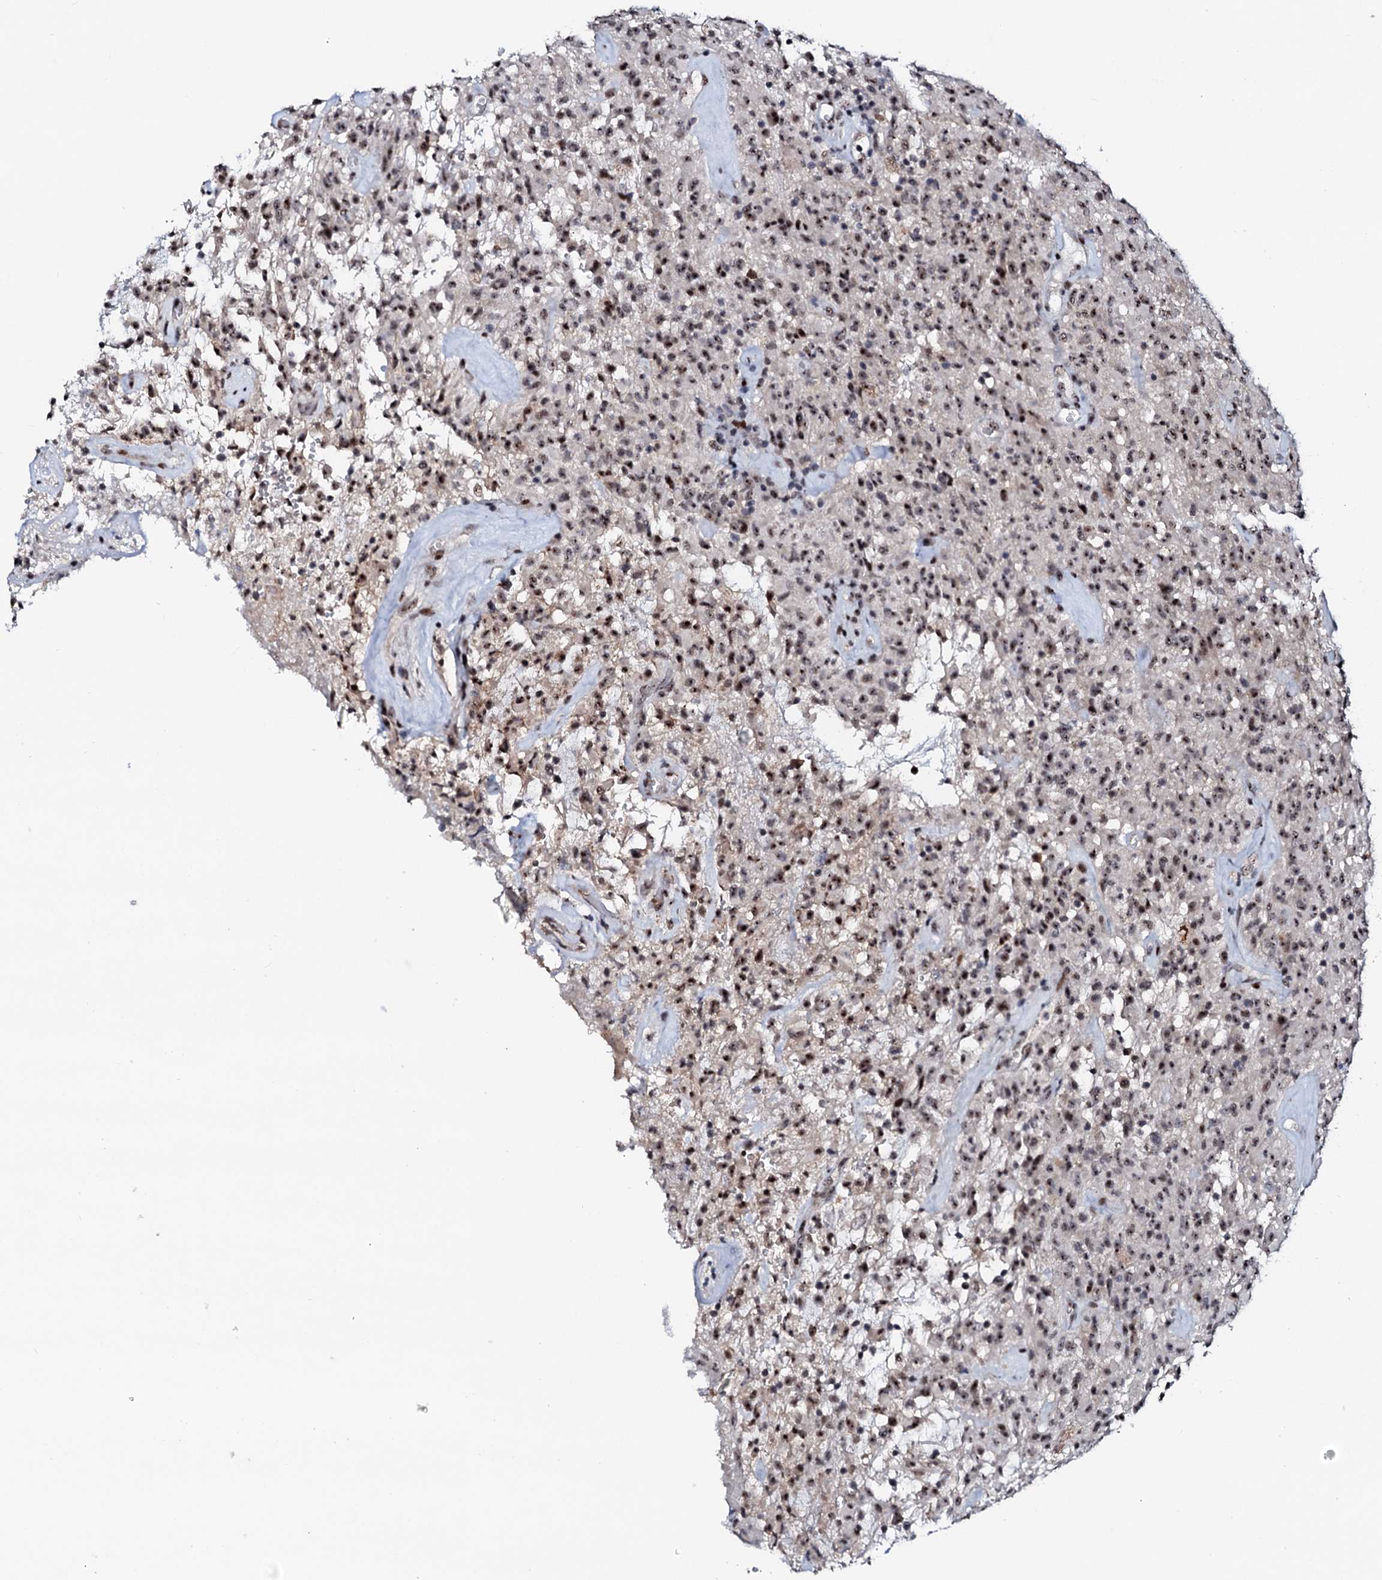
{"staining": {"intensity": "moderate", "quantity": ">75%", "location": "nuclear"}, "tissue": "glioma", "cell_type": "Tumor cells", "image_type": "cancer", "snomed": [{"axis": "morphology", "description": "Glioma, malignant, High grade"}, {"axis": "topography", "description": "Brain"}], "caption": "DAB immunohistochemical staining of human glioma exhibits moderate nuclear protein expression in approximately >75% of tumor cells.", "gene": "NEUROG3", "patient": {"sex": "female", "age": 57}}